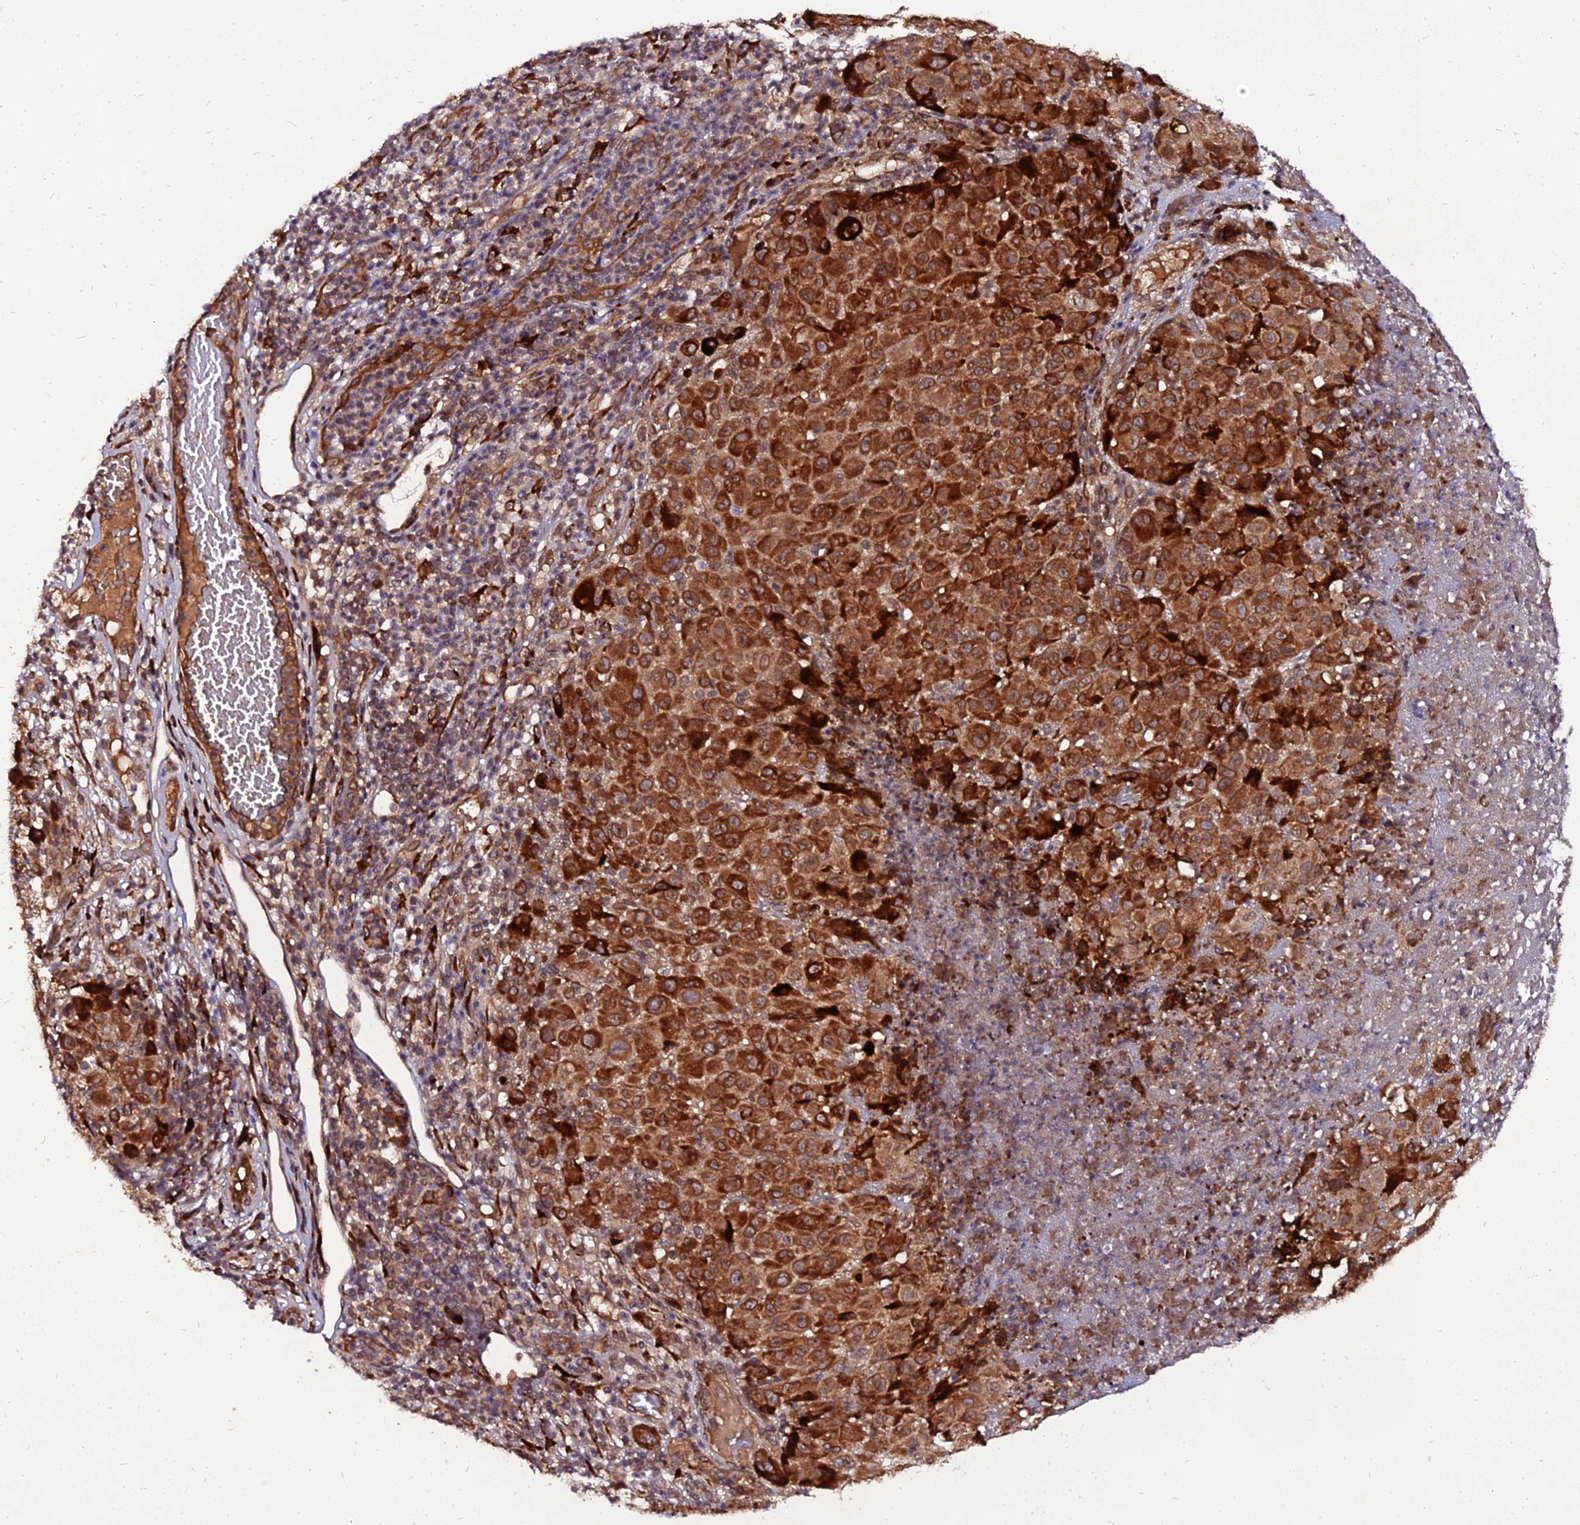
{"staining": {"intensity": "strong", "quantity": ">75%", "location": "cytoplasmic/membranous"}, "tissue": "melanoma", "cell_type": "Tumor cells", "image_type": "cancer", "snomed": [{"axis": "morphology", "description": "Malignant melanoma, NOS"}, {"axis": "topography", "description": "Skin"}], "caption": "Protein staining reveals strong cytoplasmic/membranous staining in about >75% of tumor cells in malignant melanoma.", "gene": "PDE4D", "patient": {"sex": "male", "age": 73}}